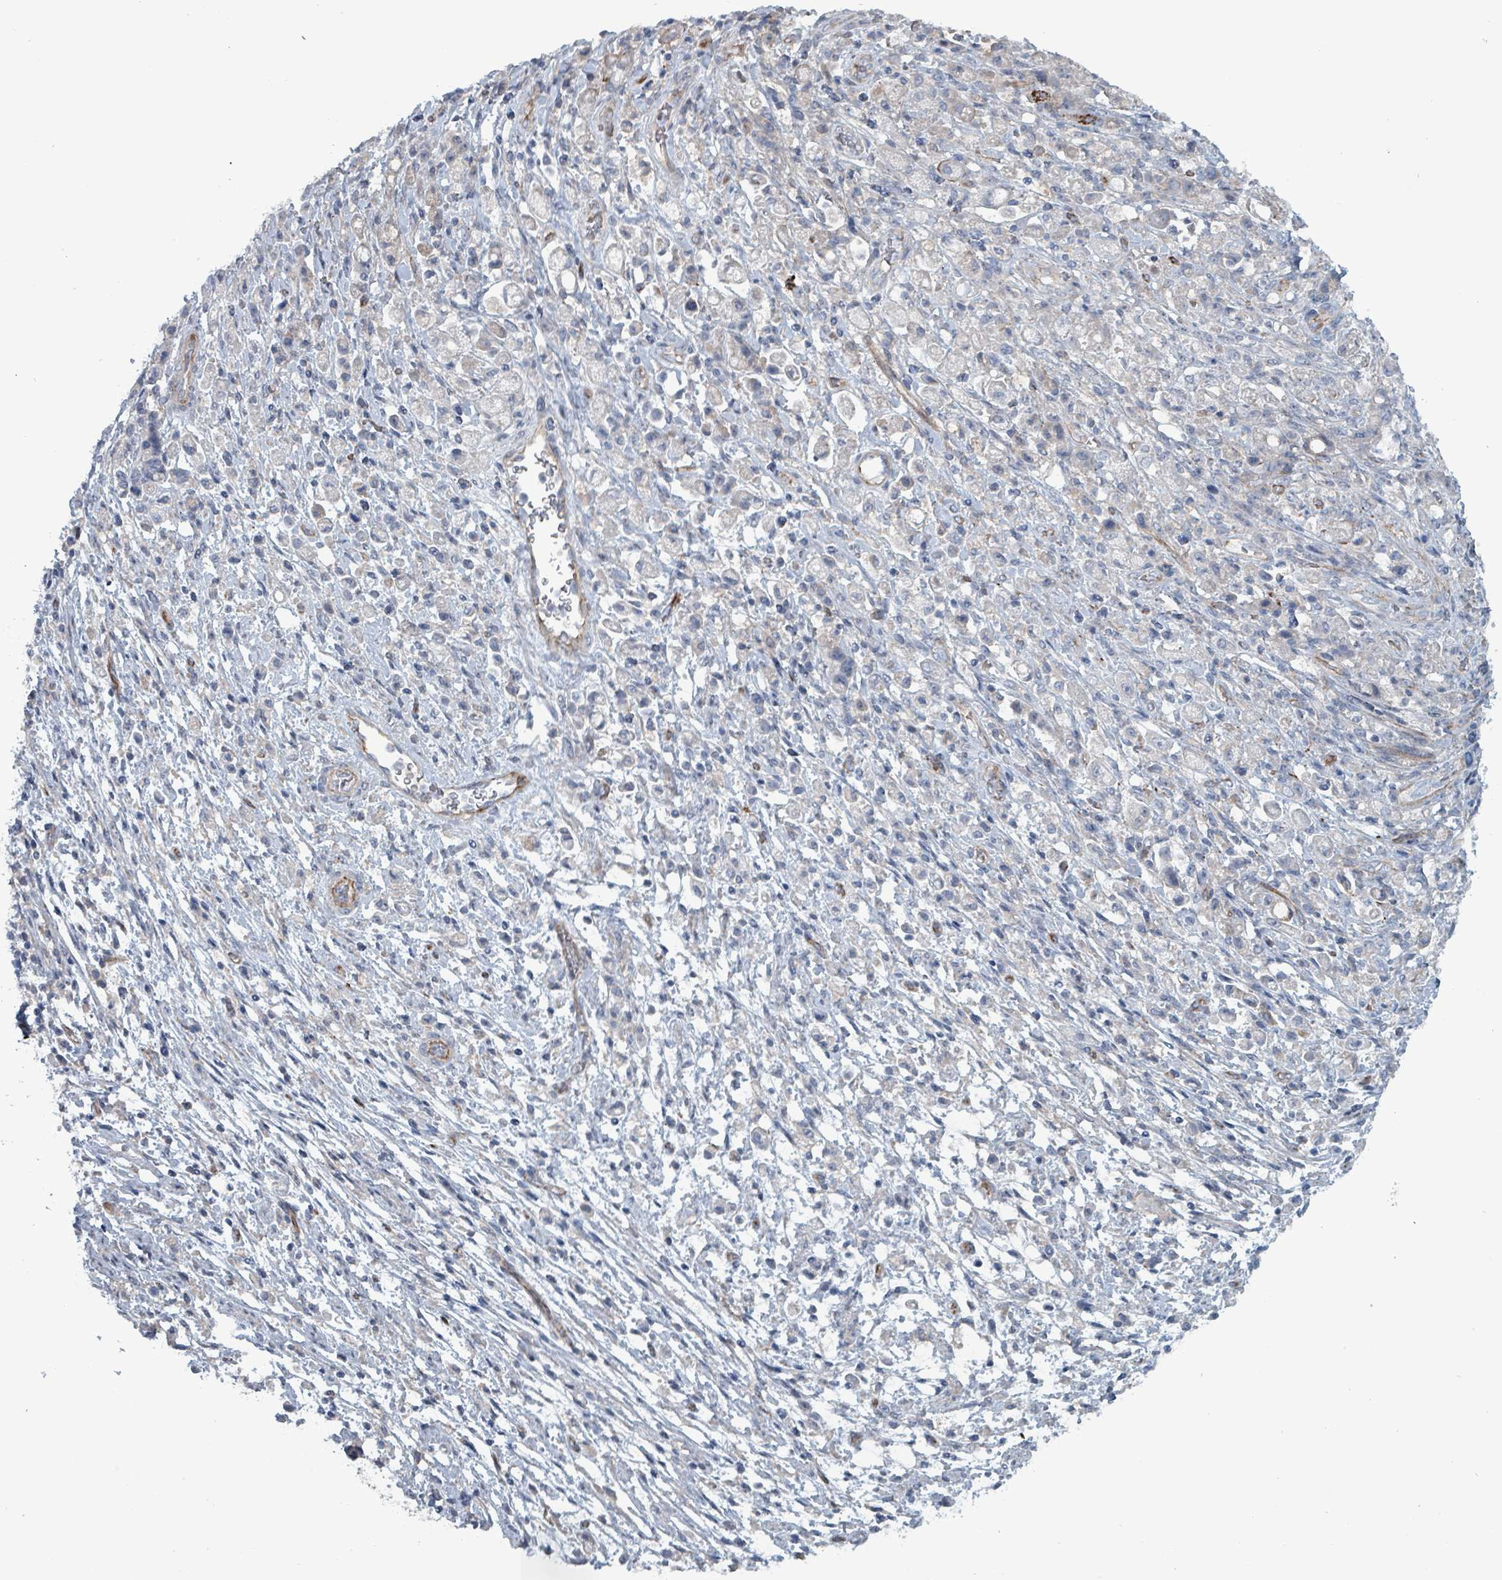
{"staining": {"intensity": "negative", "quantity": "none", "location": "none"}, "tissue": "stomach cancer", "cell_type": "Tumor cells", "image_type": "cancer", "snomed": [{"axis": "morphology", "description": "Adenocarcinoma, NOS"}, {"axis": "topography", "description": "Stomach"}], "caption": "This is an immunohistochemistry (IHC) histopathology image of human stomach cancer (adenocarcinoma). There is no expression in tumor cells.", "gene": "TAAR5", "patient": {"sex": "female", "age": 60}}